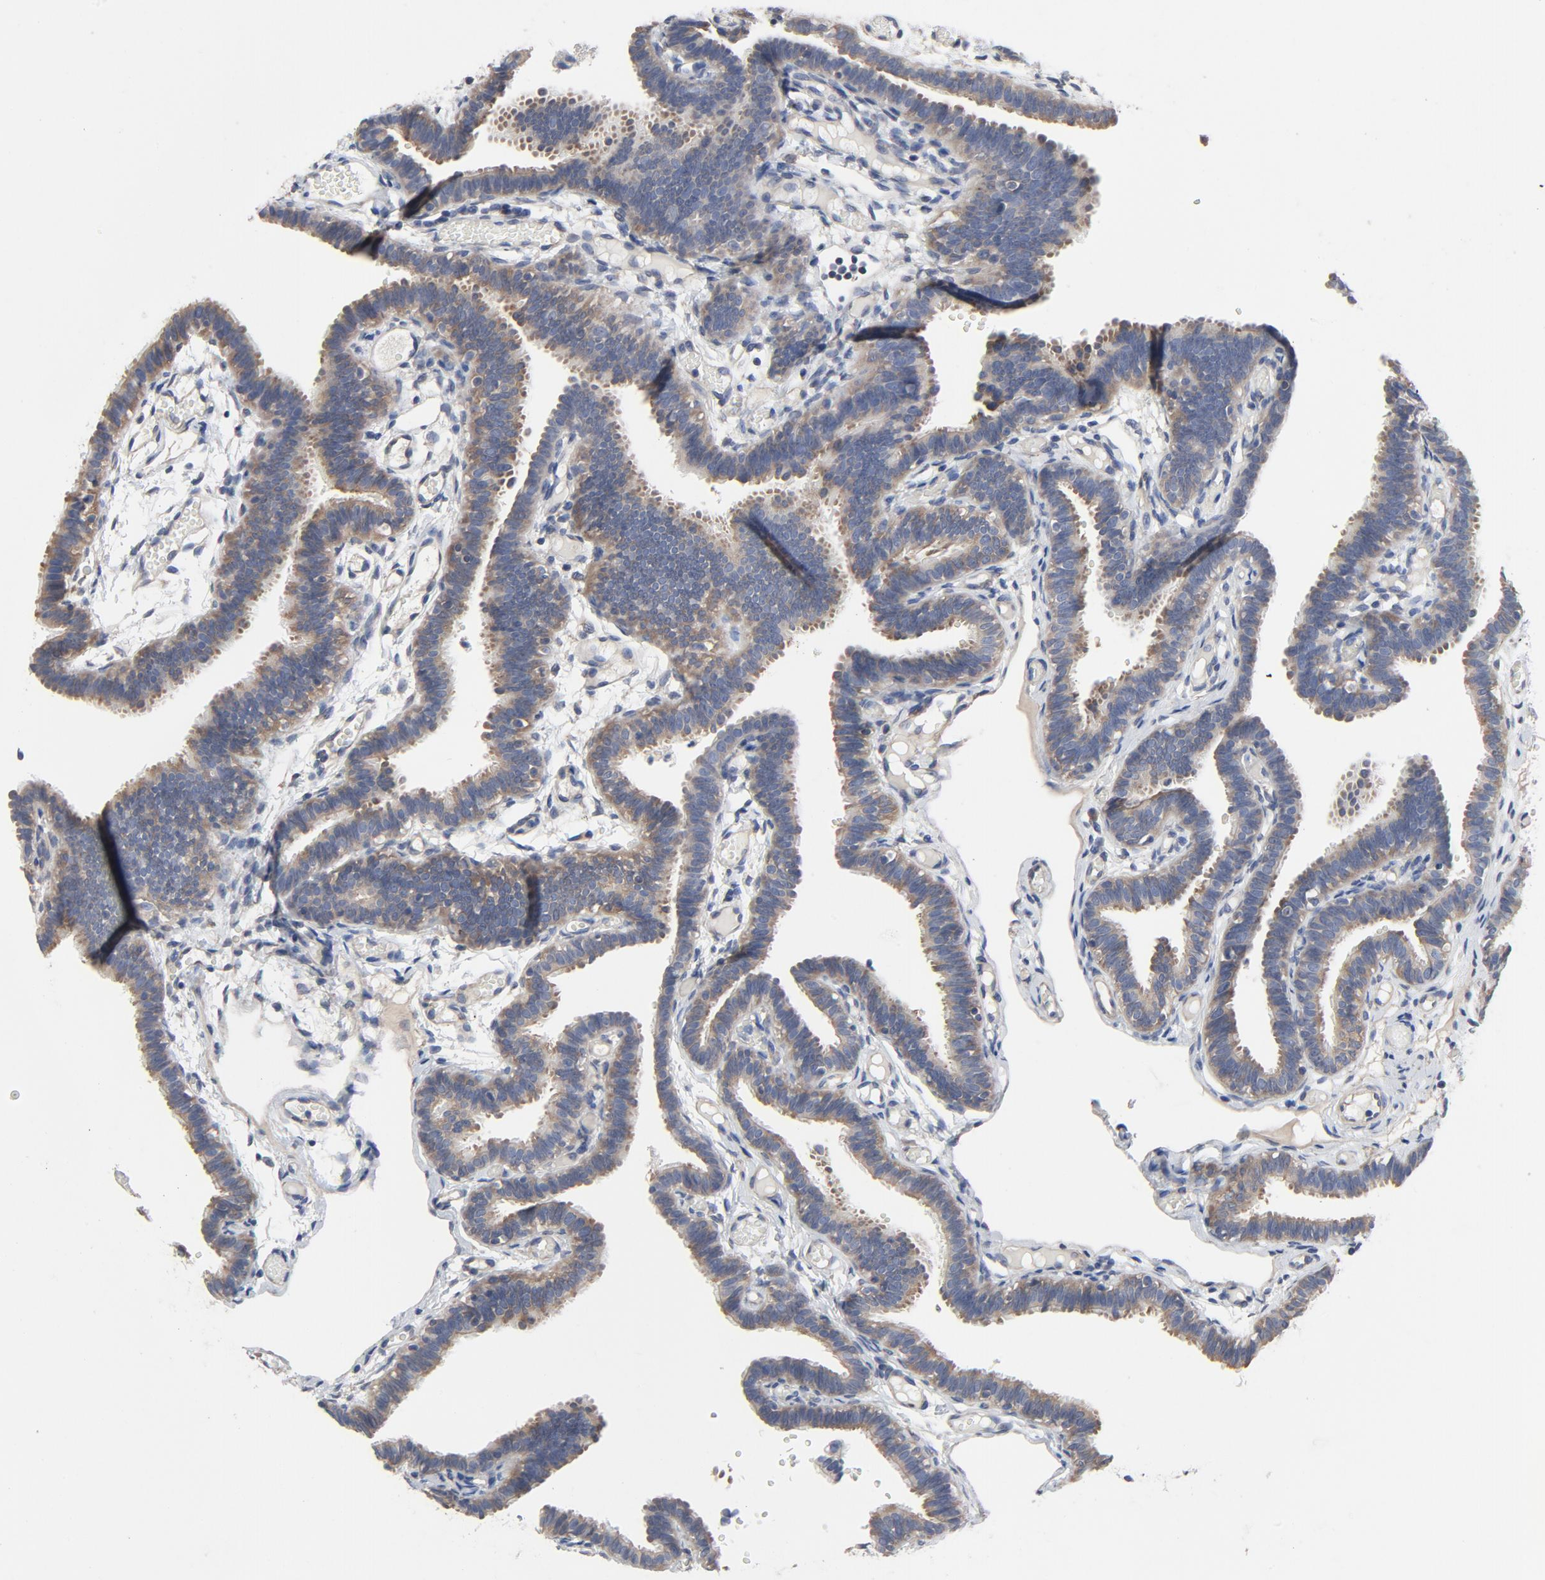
{"staining": {"intensity": "moderate", "quantity": ">75%", "location": "cytoplasmic/membranous"}, "tissue": "fallopian tube", "cell_type": "Glandular cells", "image_type": "normal", "snomed": [{"axis": "morphology", "description": "Normal tissue, NOS"}, {"axis": "topography", "description": "Fallopian tube"}], "caption": "Brown immunohistochemical staining in benign fallopian tube shows moderate cytoplasmic/membranous staining in approximately >75% of glandular cells. (Brightfield microscopy of DAB IHC at high magnification).", "gene": "DYNLT3", "patient": {"sex": "female", "age": 29}}